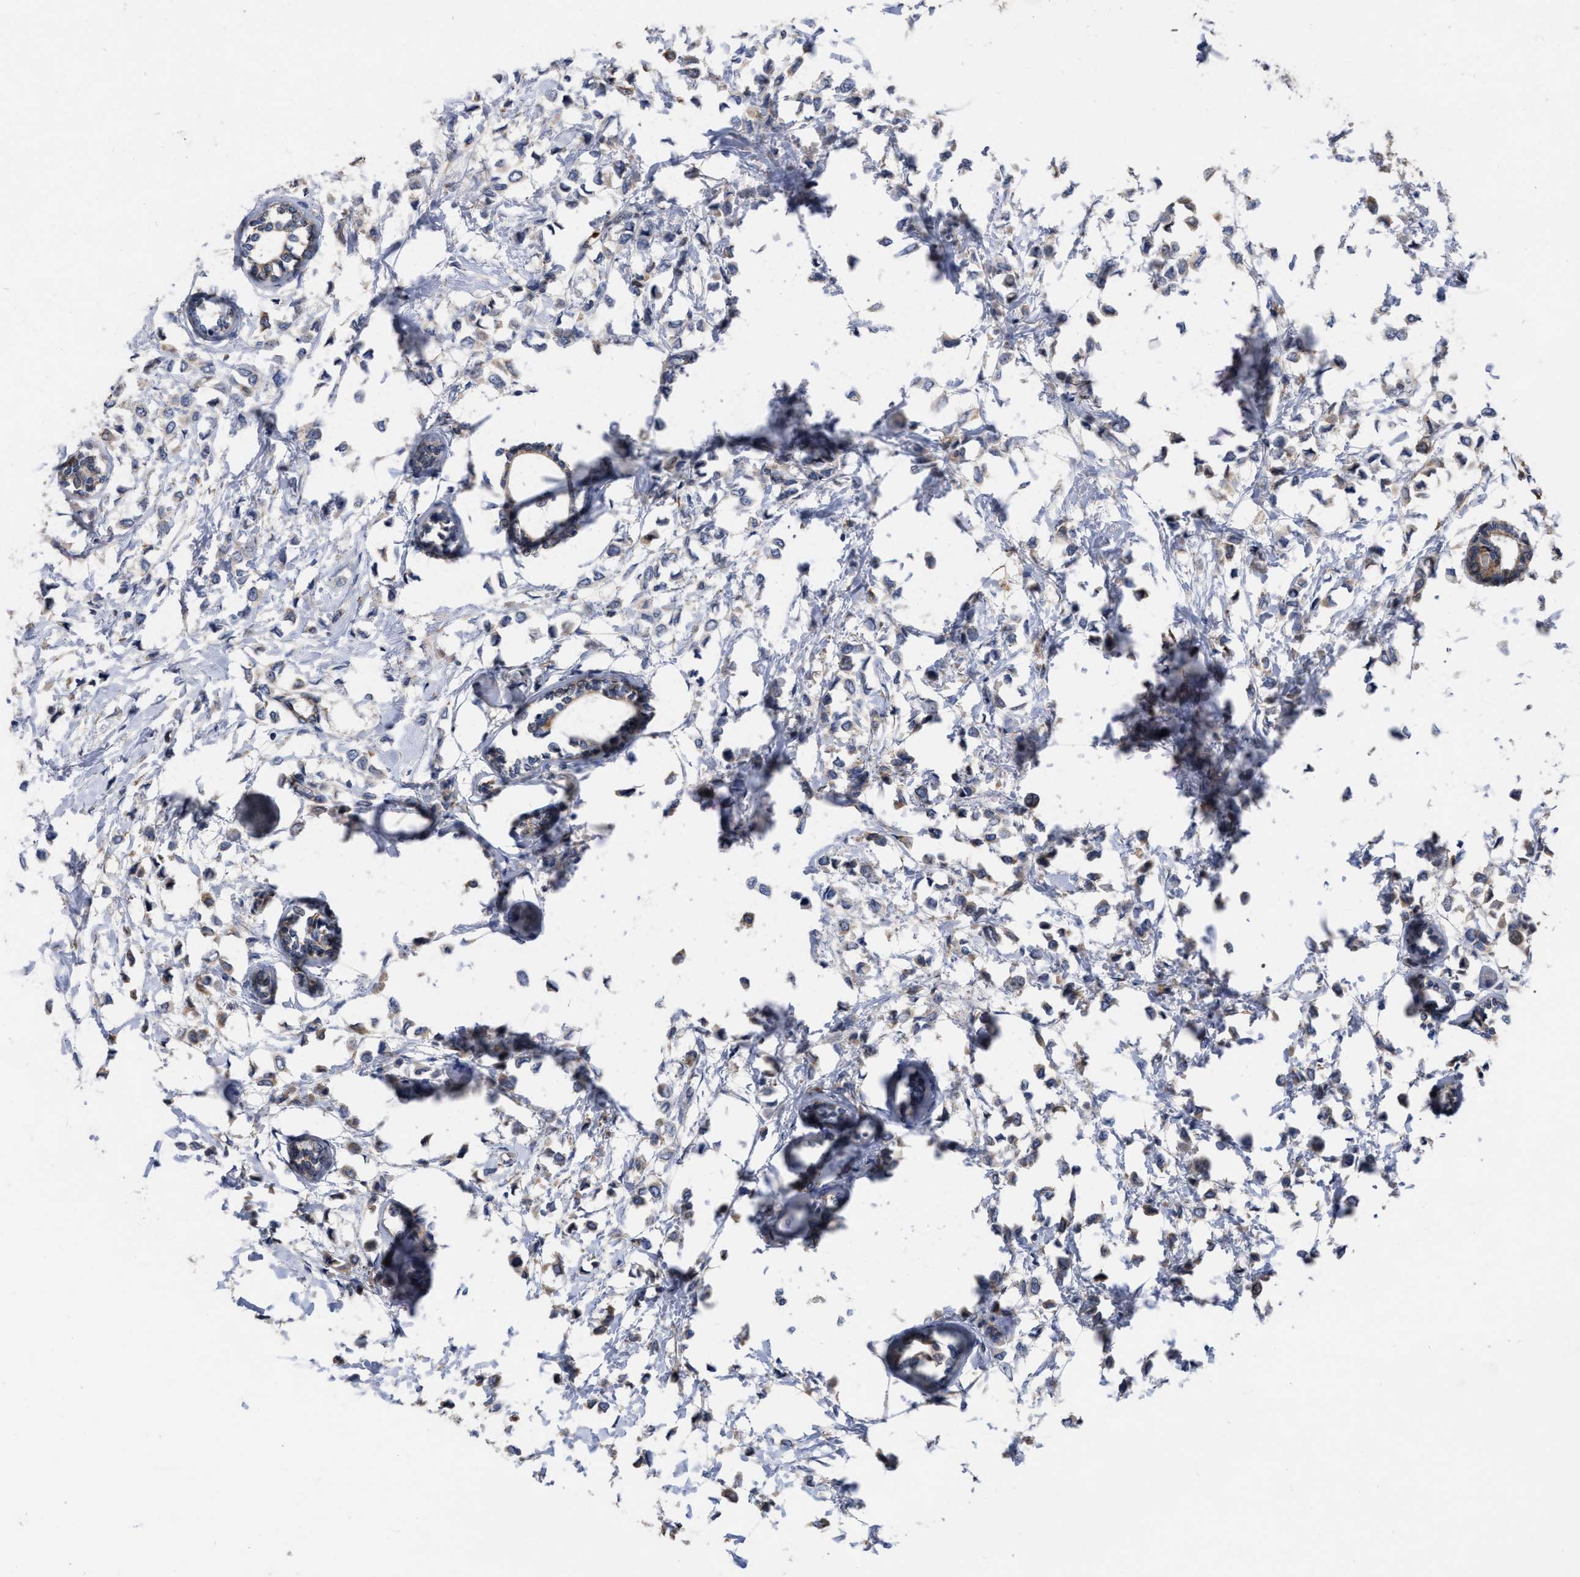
{"staining": {"intensity": "weak", "quantity": "25%-75%", "location": "cytoplasmic/membranous"}, "tissue": "breast cancer", "cell_type": "Tumor cells", "image_type": "cancer", "snomed": [{"axis": "morphology", "description": "Lobular carcinoma"}, {"axis": "topography", "description": "Breast"}], "caption": "Breast cancer (lobular carcinoma) stained with IHC demonstrates weak cytoplasmic/membranous positivity in about 25%-75% of tumor cells.", "gene": "MLST8", "patient": {"sex": "female", "age": 51}}